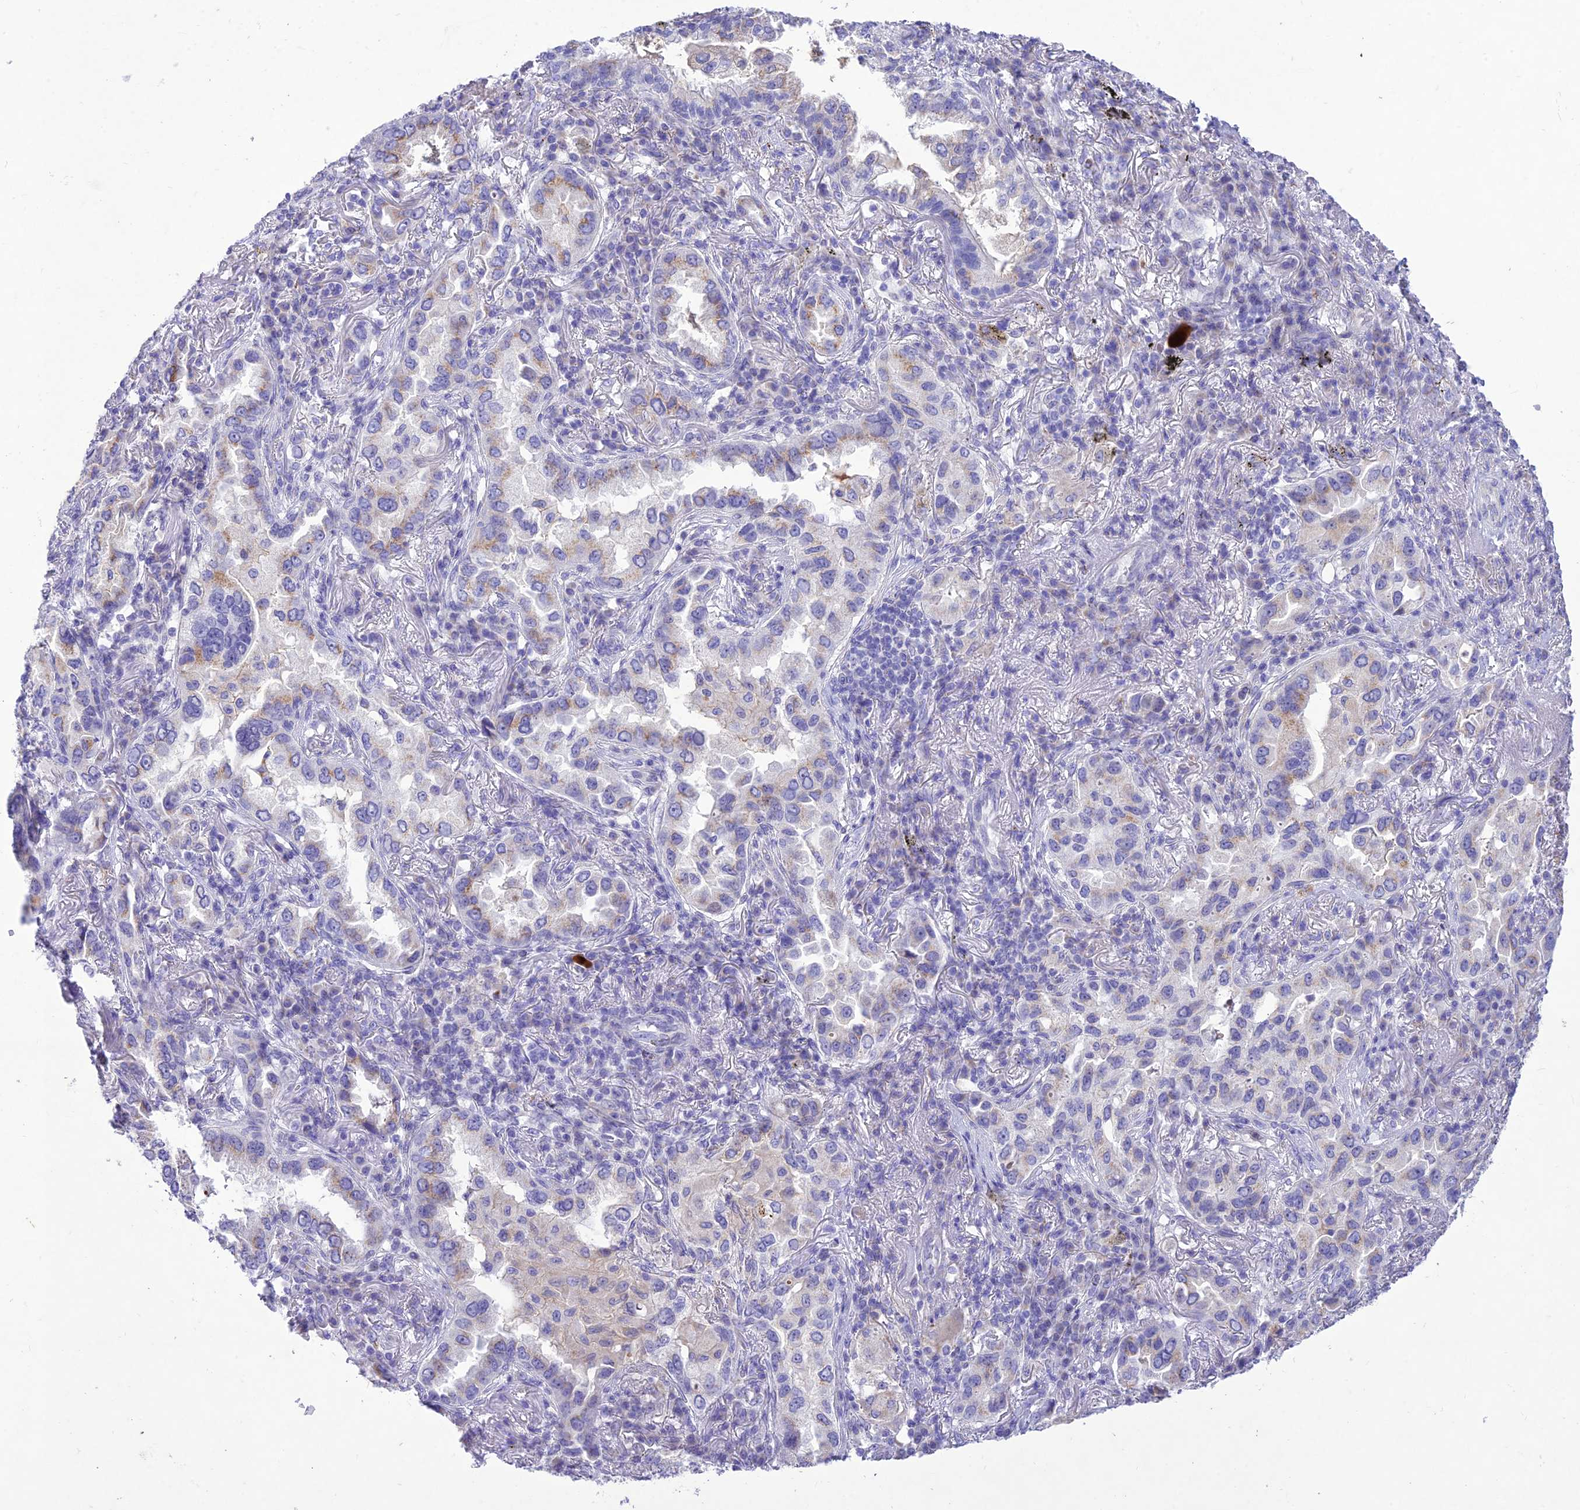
{"staining": {"intensity": "weak", "quantity": "<25%", "location": "cytoplasmic/membranous"}, "tissue": "lung cancer", "cell_type": "Tumor cells", "image_type": "cancer", "snomed": [{"axis": "morphology", "description": "Adenocarcinoma, NOS"}, {"axis": "topography", "description": "Lung"}], "caption": "Immunohistochemical staining of lung cancer shows no significant positivity in tumor cells.", "gene": "SLC13A5", "patient": {"sex": "female", "age": 69}}